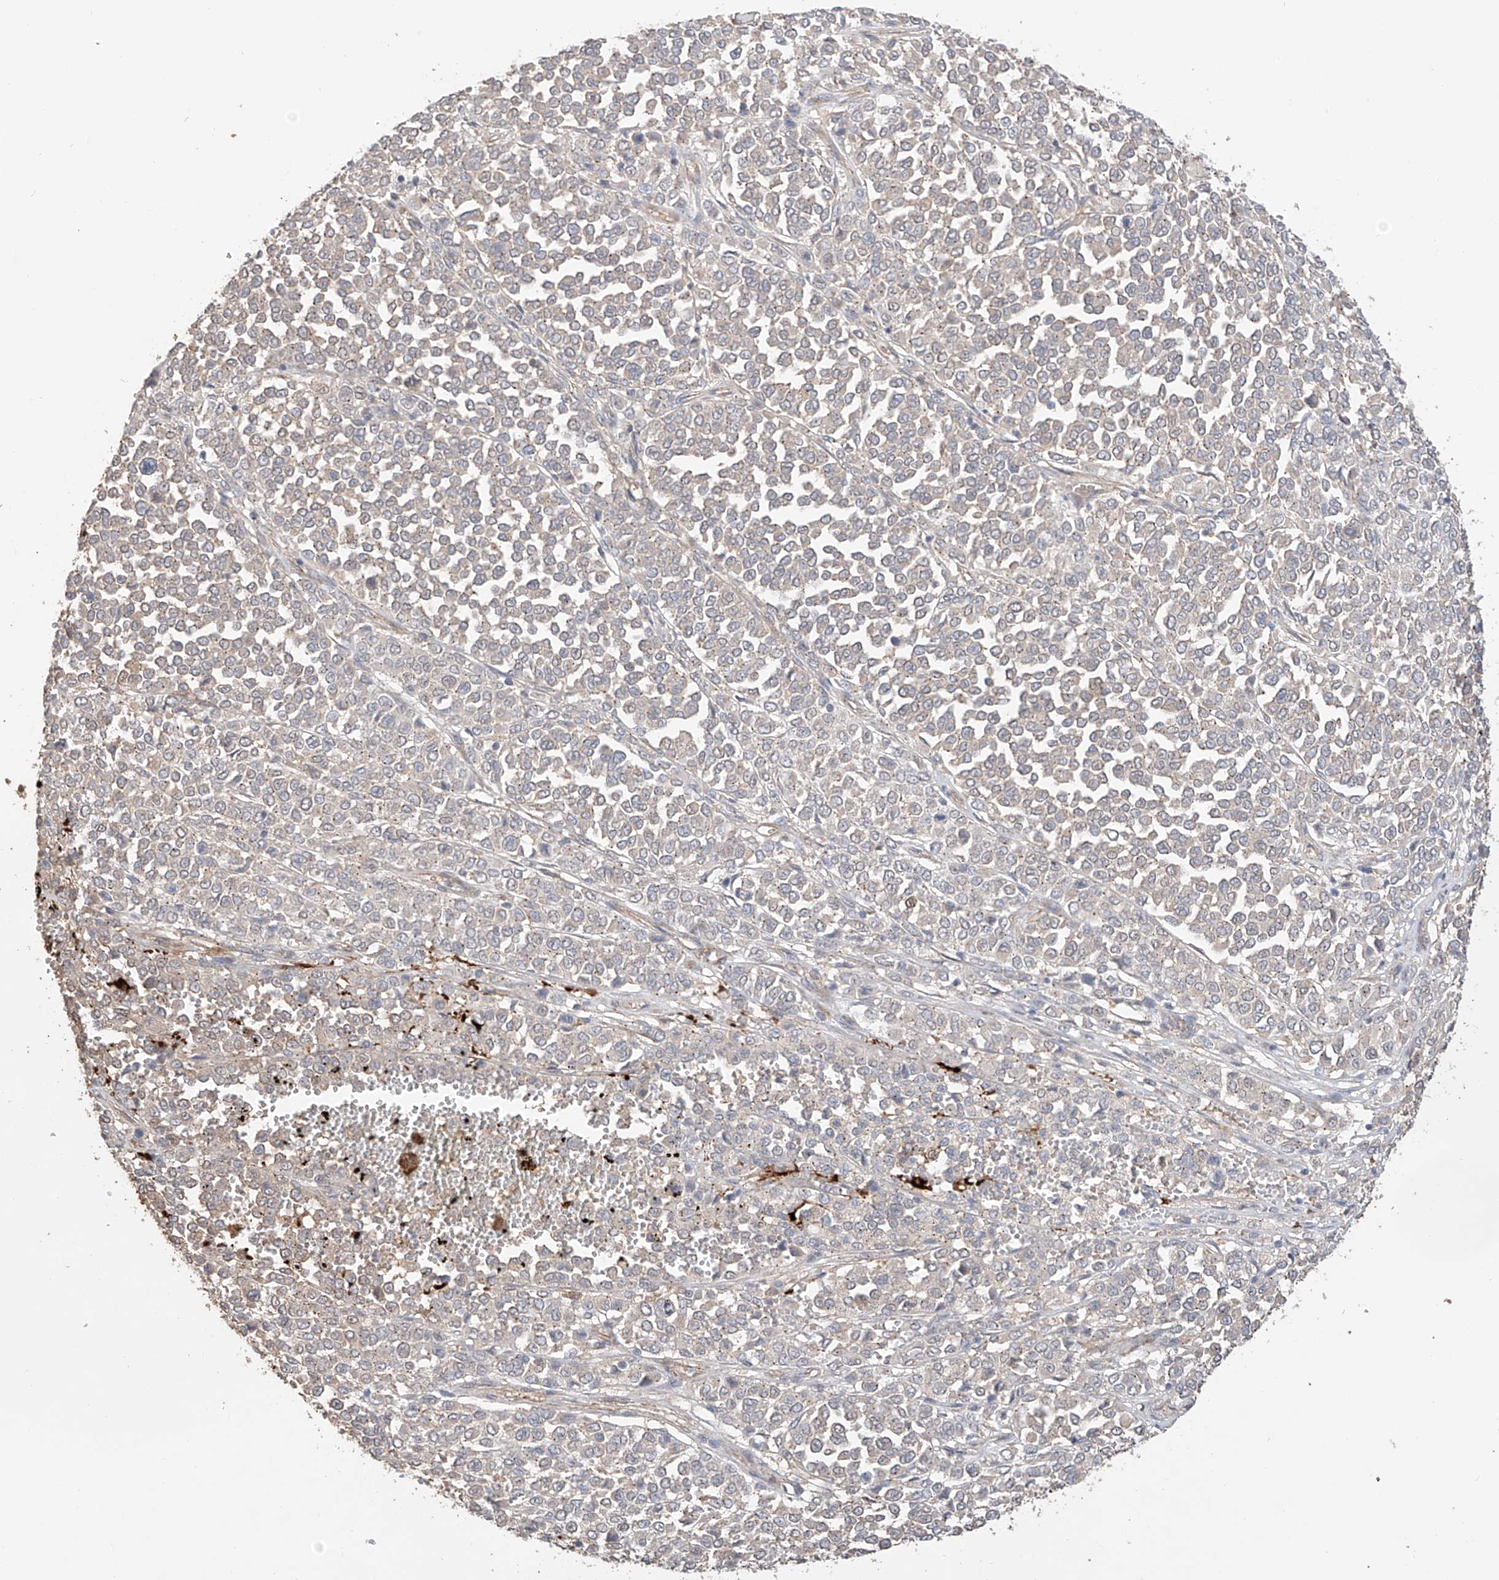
{"staining": {"intensity": "negative", "quantity": "none", "location": "none"}, "tissue": "melanoma", "cell_type": "Tumor cells", "image_type": "cancer", "snomed": [{"axis": "morphology", "description": "Malignant melanoma, Metastatic site"}, {"axis": "topography", "description": "Pancreas"}], "caption": "This micrograph is of melanoma stained with immunohistochemistry (IHC) to label a protein in brown with the nuclei are counter-stained blue. There is no positivity in tumor cells.", "gene": "MOSPD1", "patient": {"sex": "female", "age": 30}}